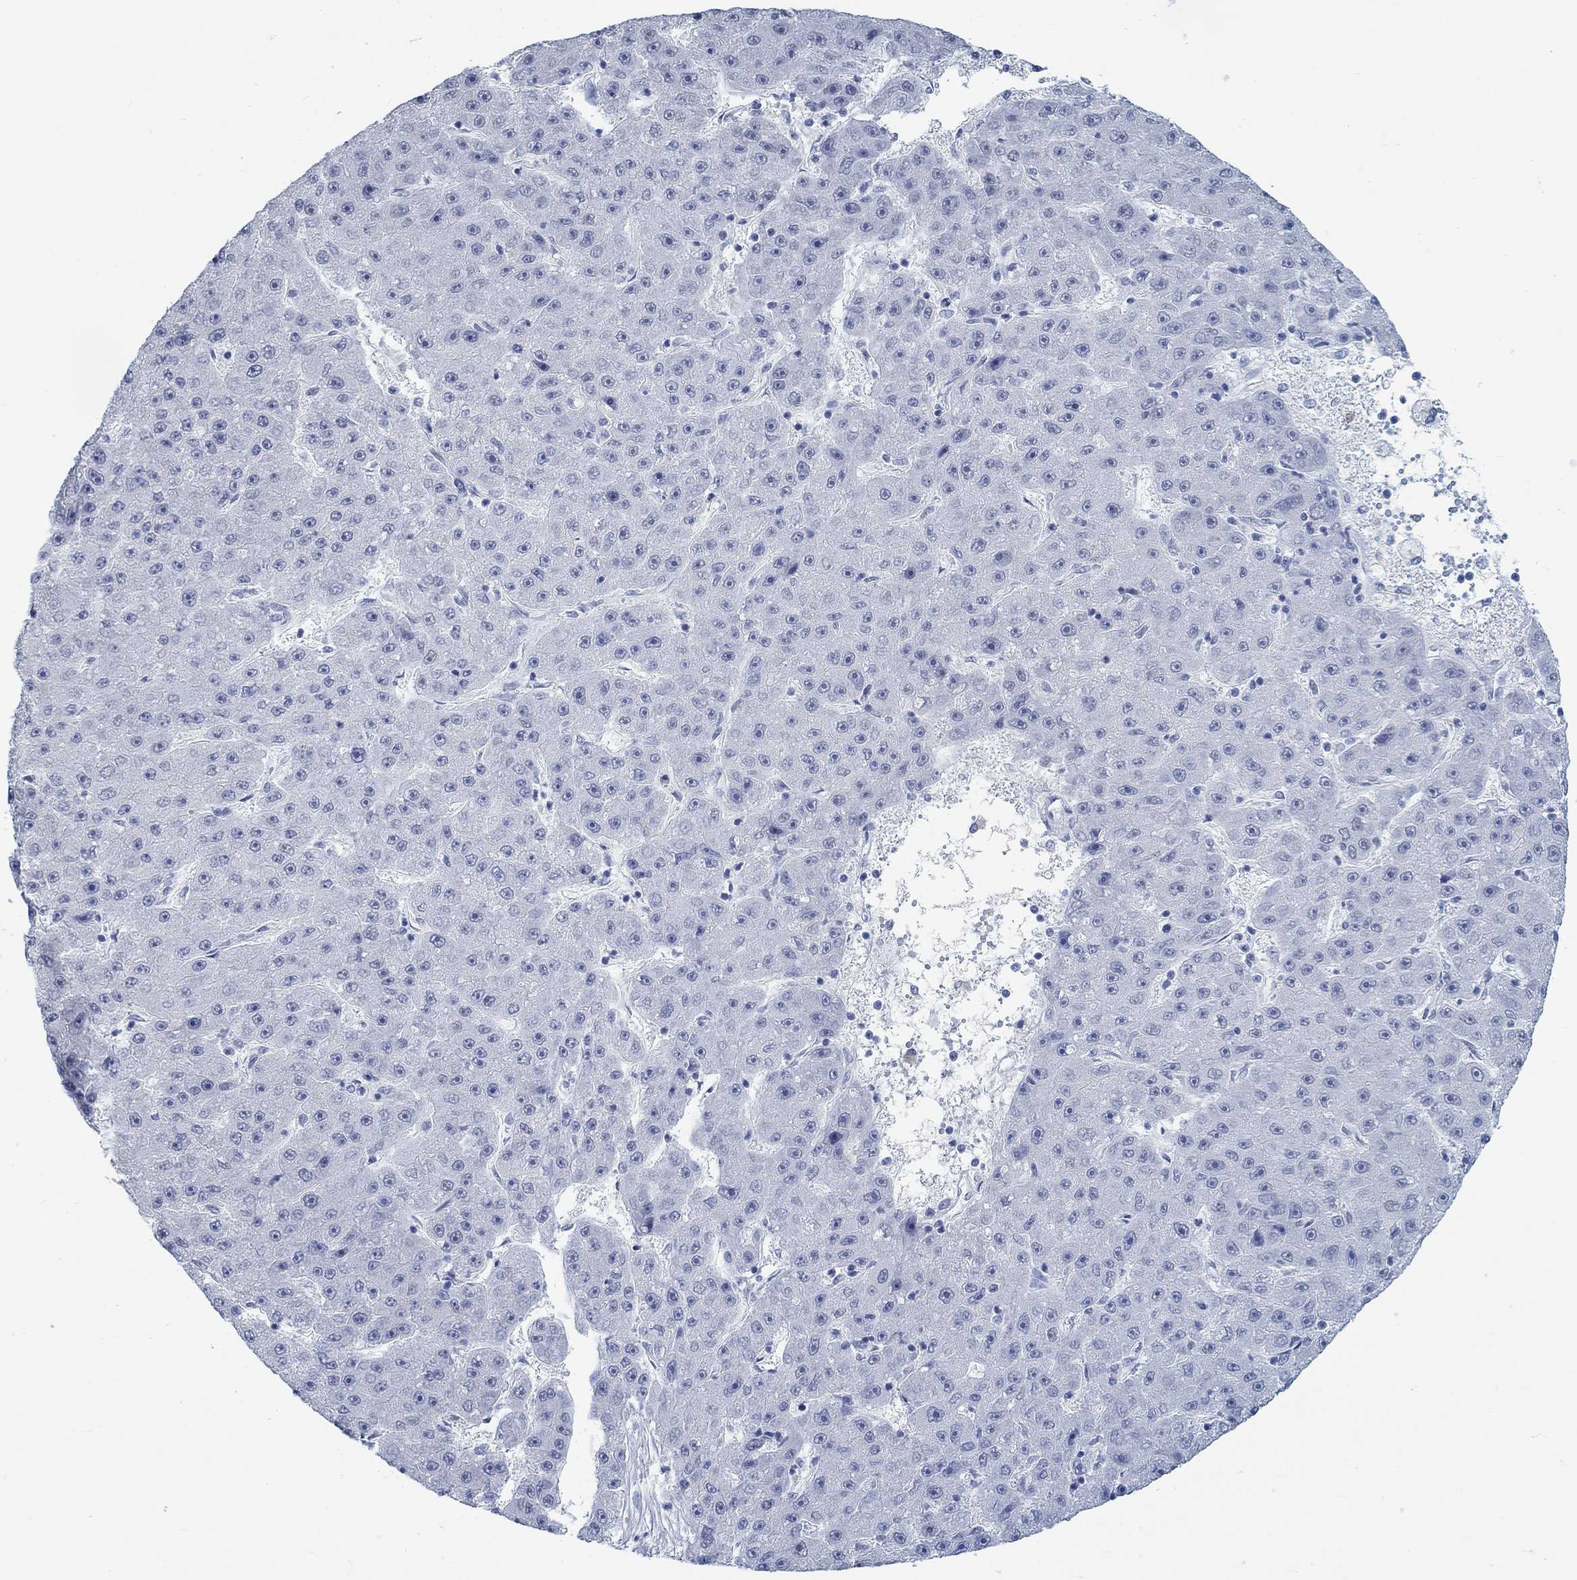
{"staining": {"intensity": "negative", "quantity": "none", "location": "none"}, "tissue": "liver cancer", "cell_type": "Tumor cells", "image_type": "cancer", "snomed": [{"axis": "morphology", "description": "Carcinoma, Hepatocellular, NOS"}, {"axis": "topography", "description": "Liver"}], "caption": "An IHC micrograph of hepatocellular carcinoma (liver) is shown. There is no staining in tumor cells of hepatocellular carcinoma (liver).", "gene": "TEKT4", "patient": {"sex": "male", "age": 67}}